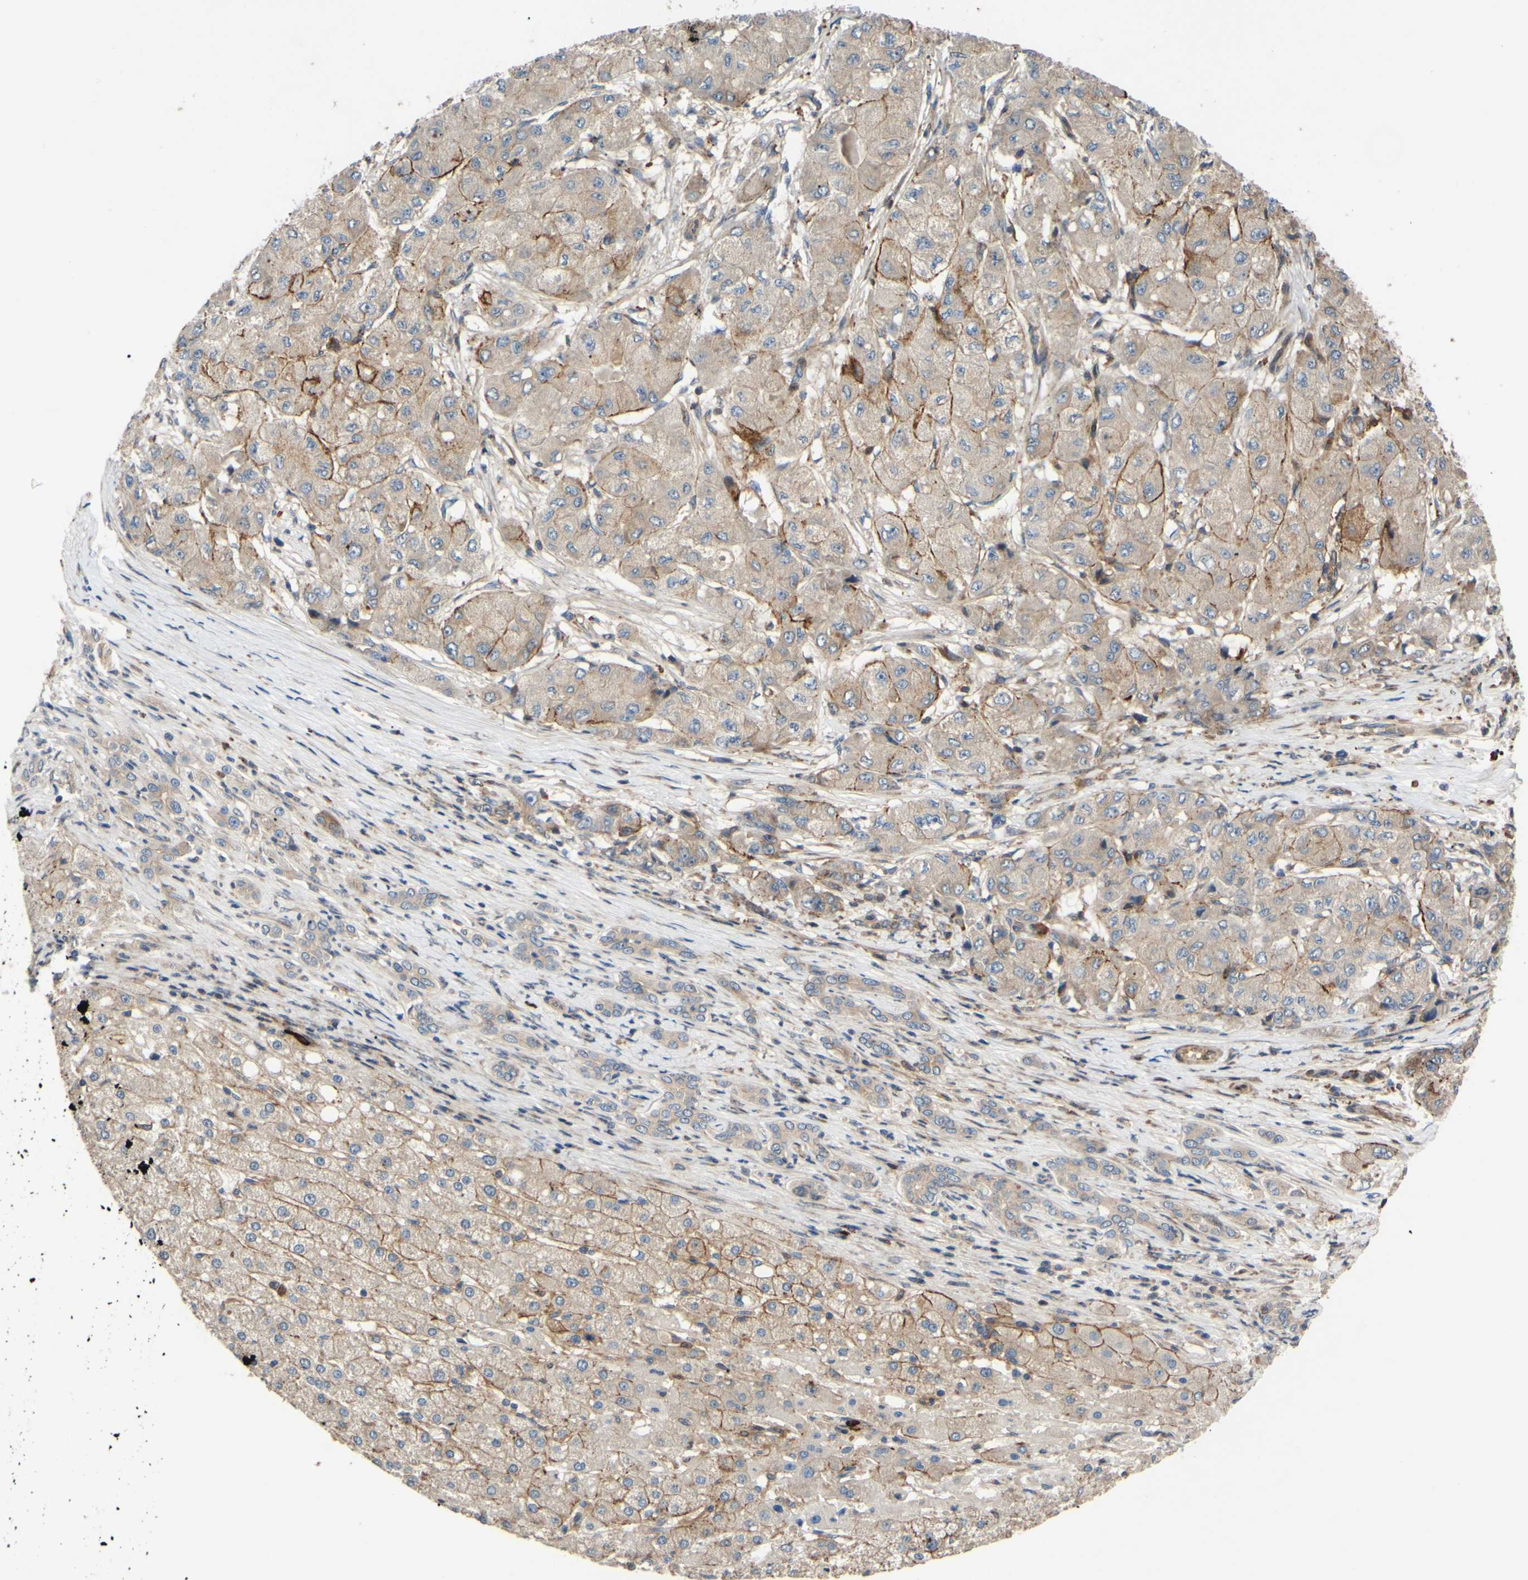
{"staining": {"intensity": "moderate", "quantity": ">75%", "location": "cytoplasmic/membranous"}, "tissue": "liver cancer", "cell_type": "Tumor cells", "image_type": "cancer", "snomed": [{"axis": "morphology", "description": "Carcinoma, Hepatocellular, NOS"}, {"axis": "topography", "description": "Liver"}], "caption": "Liver cancer stained with a brown dye shows moderate cytoplasmic/membranous positive positivity in about >75% of tumor cells.", "gene": "SPTLC1", "patient": {"sex": "male", "age": 80}}